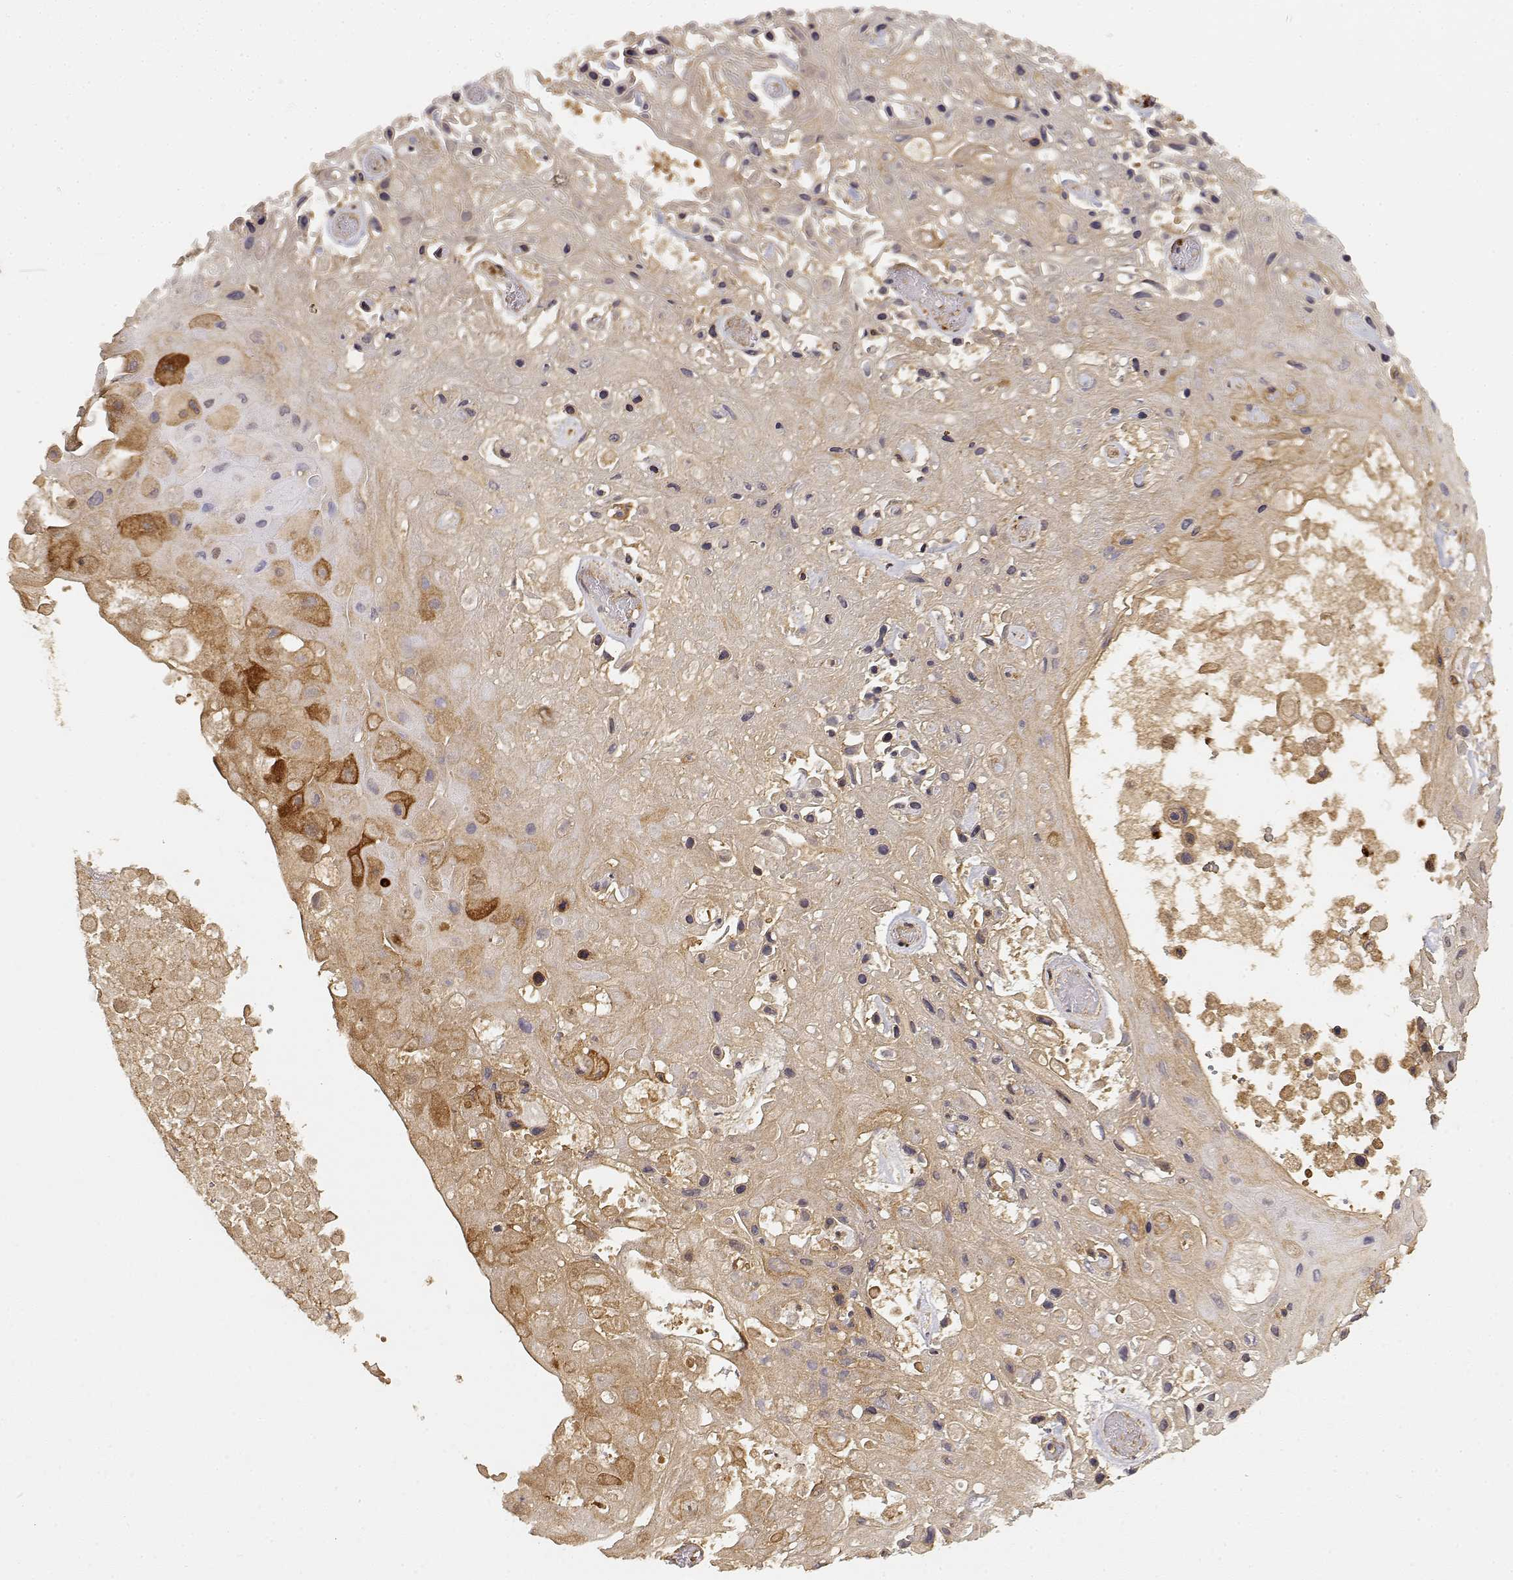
{"staining": {"intensity": "weak", "quantity": ">75%", "location": "cytoplasmic/membranous"}, "tissue": "skin cancer", "cell_type": "Tumor cells", "image_type": "cancer", "snomed": [{"axis": "morphology", "description": "Squamous cell carcinoma, NOS"}, {"axis": "topography", "description": "Skin"}], "caption": "A photomicrograph showing weak cytoplasmic/membranous expression in approximately >75% of tumor cells in skin cancer (squamous cell carcinoma), as visualized by brown immunohistochemical staining.", "gene": "CDK5RAP2", "patient": {"sex": "male", "age": 82}}